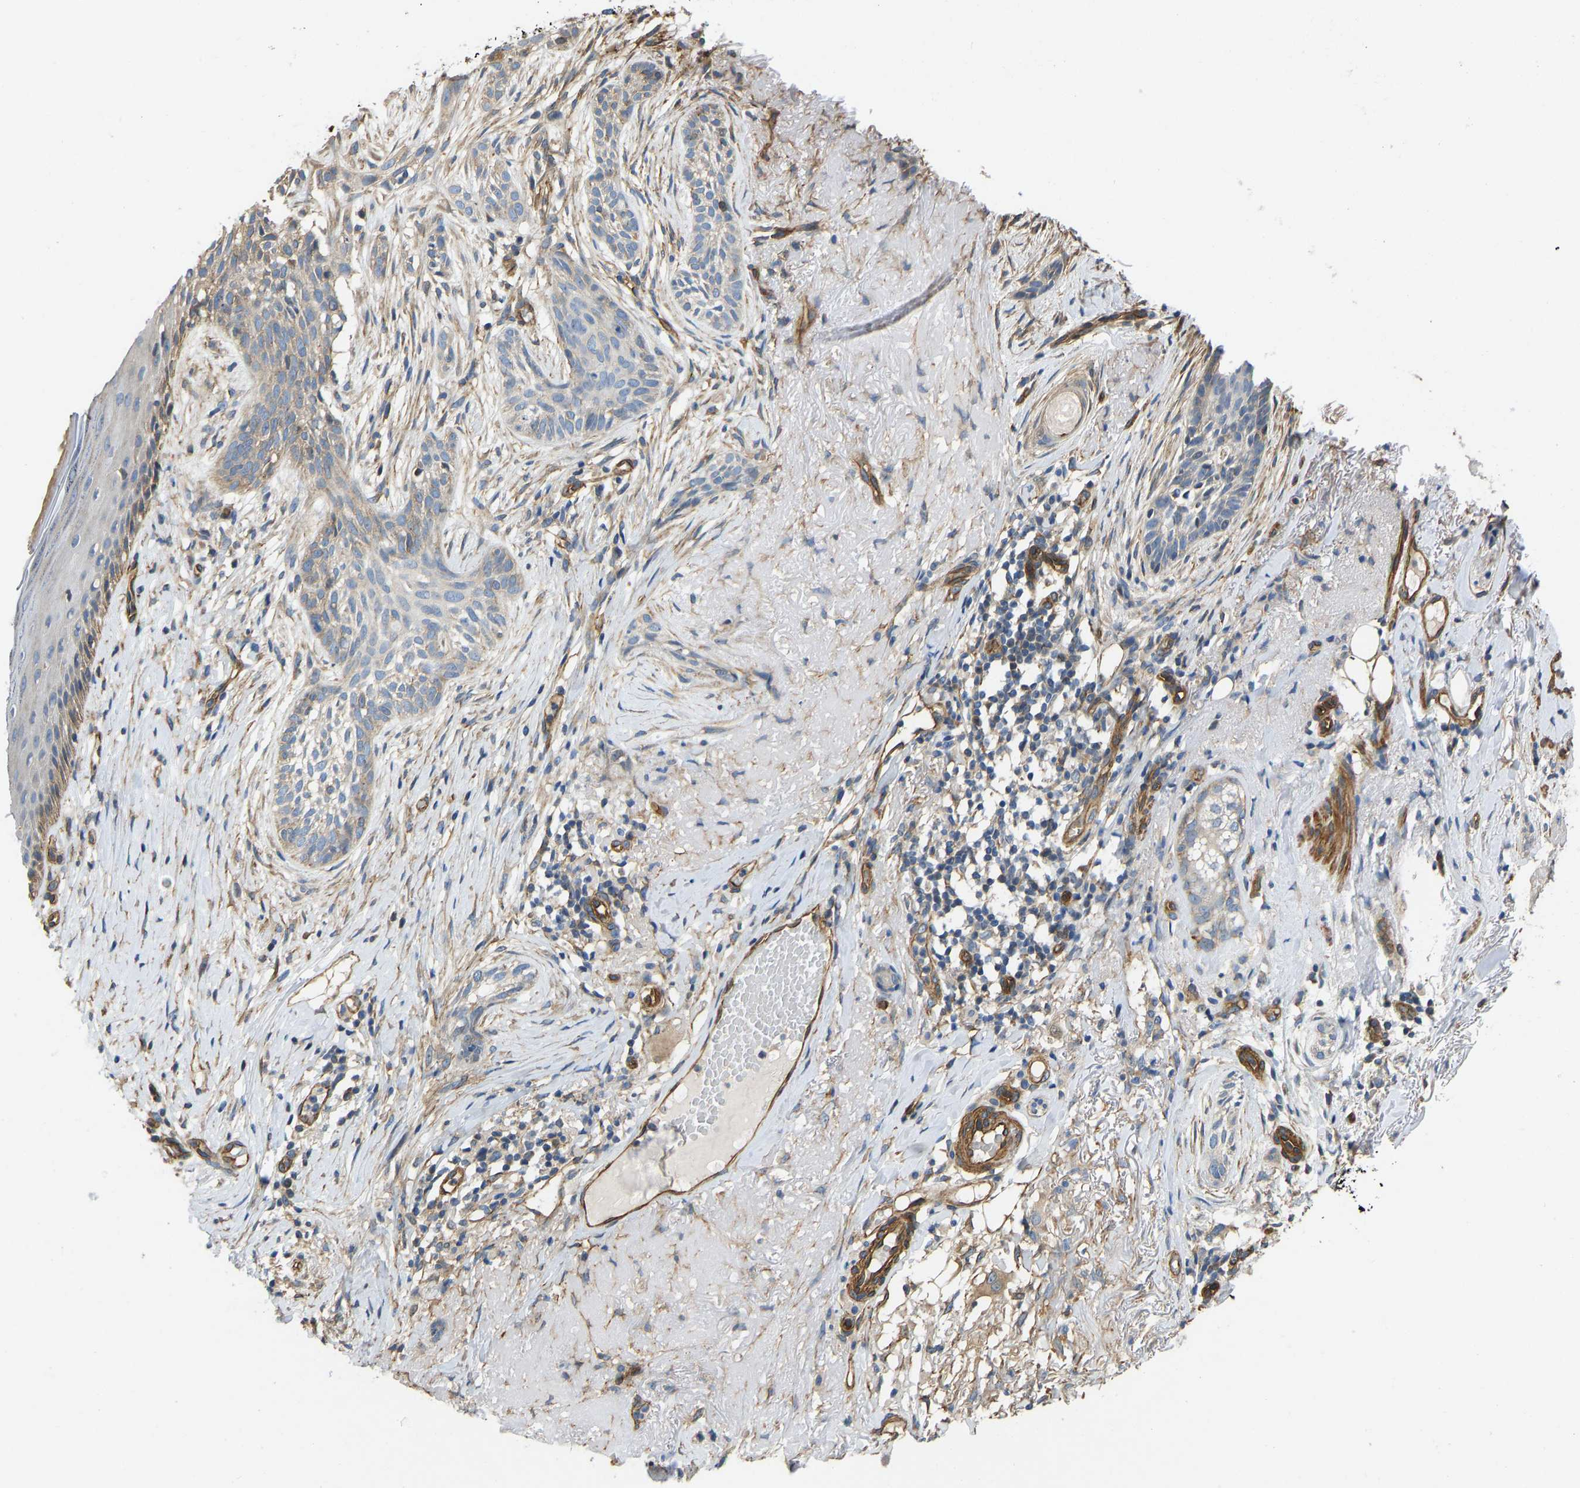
{"staining": {"intensity": "moderate", "quantity": "<25%", "location": "cytoplasmic/membranous"}, "tissue": "skin cancer", "cell_type": "Tumor cells", "image_type": "cancer", "snomed": [{"axis": "morphology", "description": "Basal cell carcinoma"}, {"axis": "topography", "description": "Skin"}], "caption": "Skin basal cell carcinoma stained with DAB (3,3'-diaminobenzidine) immunohistochemistry exhibits low levels of moderate cytoplasmic/membranous staining in about <25% of tumor cells. (DAB (3,3'-diaminobenzidine) IHC with brightfield microscopy, high magnification).", "gene": "ELMO2", "patient": {"sex": "female", "age": 88}}